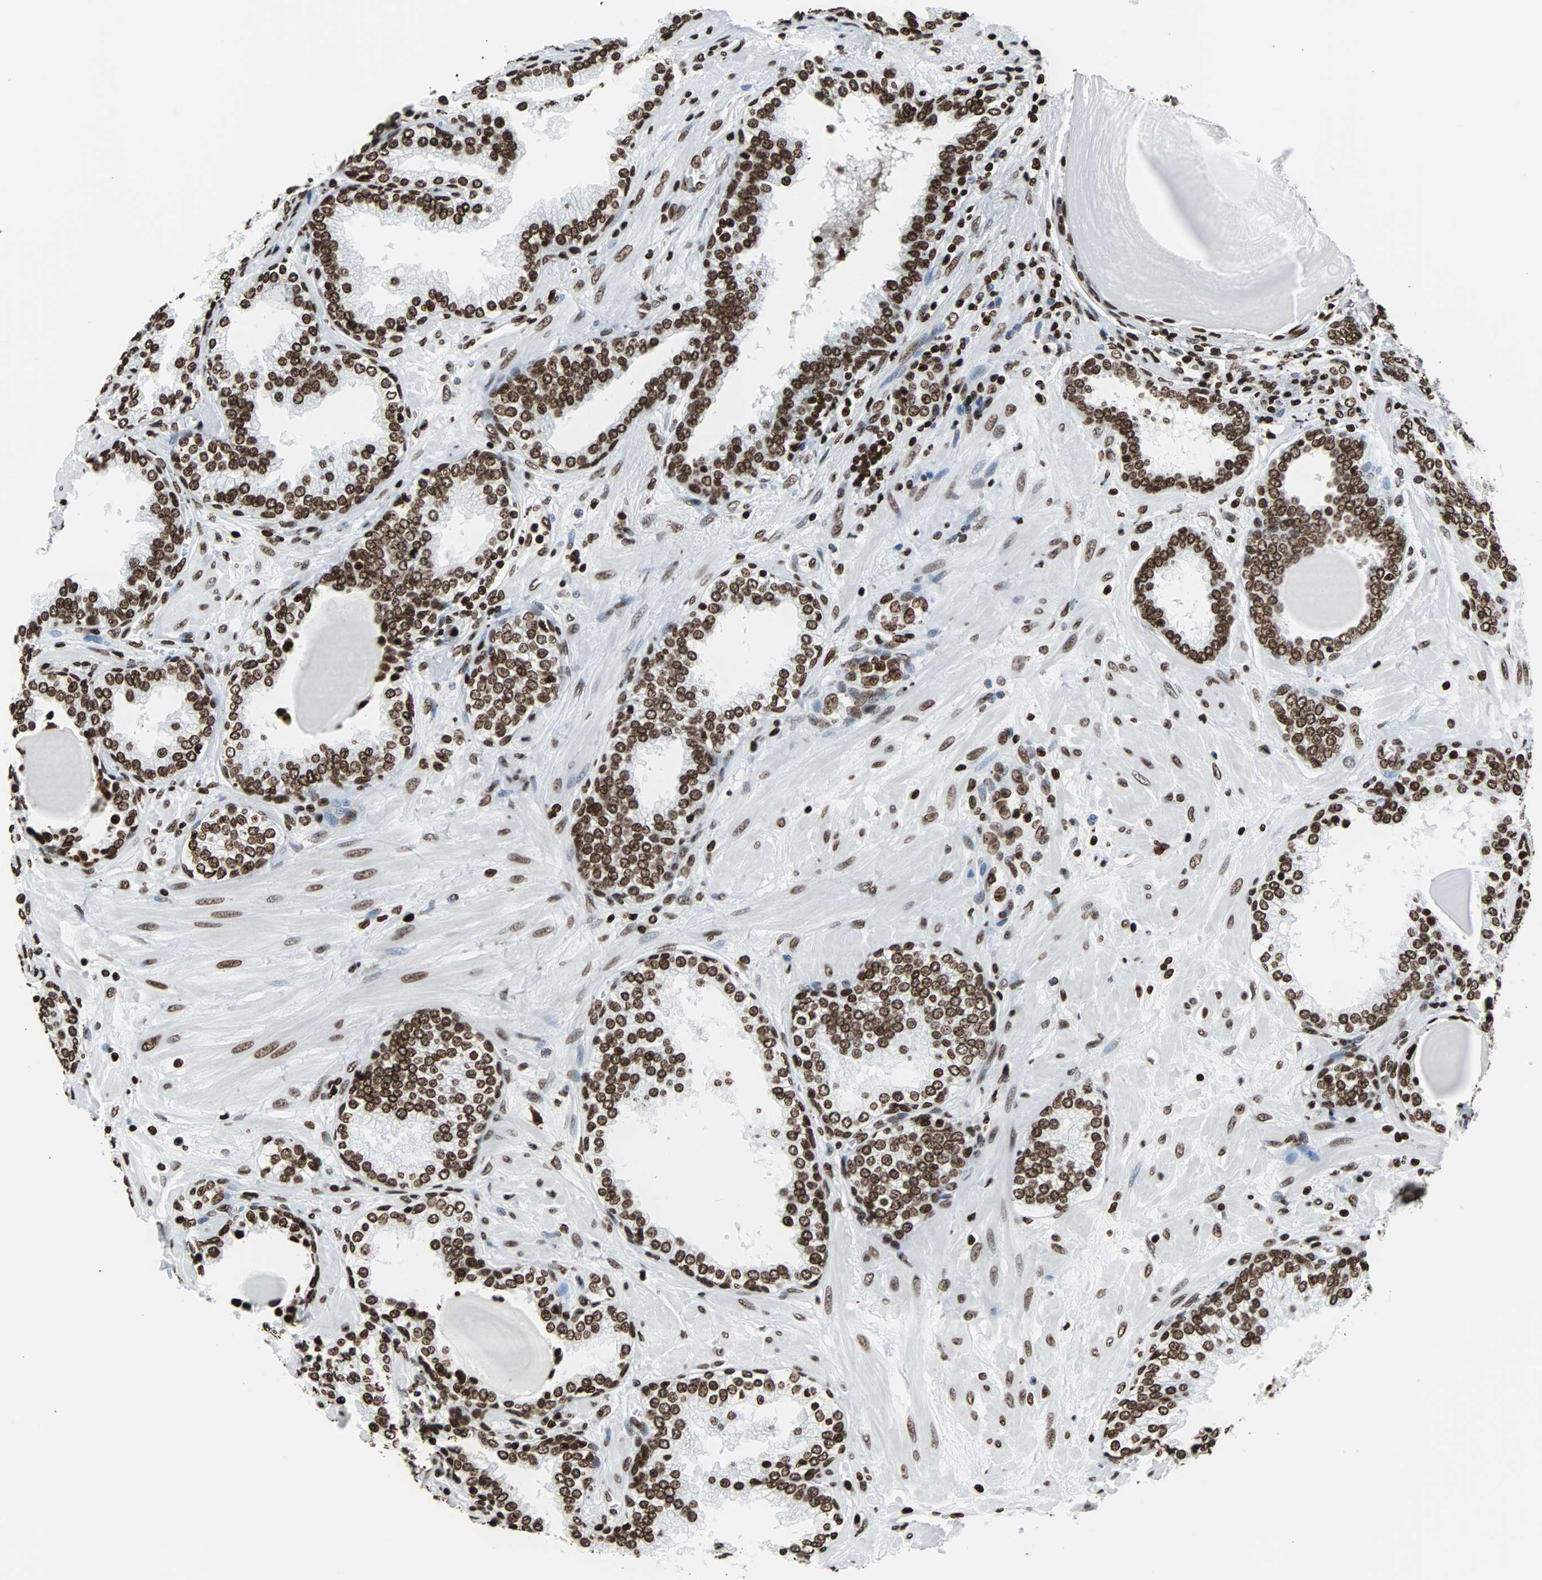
{"staining": {"intensity": "strong", "quantity": ">75%", "location": "nuclear"}, "tissue": "prostate", "cell_type": "Glandular cells", "image_type": "normal", "snomed": [{"axis": "morphology", "description": "Normal tissue, NOS"}, {"axis": "topography", "description": "Prostate"}], "caption": "IHC staining of unremarkable prostate, which shows high levels of strong nuclear positivity in approximately >75% of glandular cells indicating strong nuclear protein positivity. The staining was performed using DAB (3,3'-diaminobenzidine) (brown) for protein detection and nuclei were counterstained in hematoxylin (blue).", "gene": "H2BC18", "patient": {"sex": "male", "age": 51}}